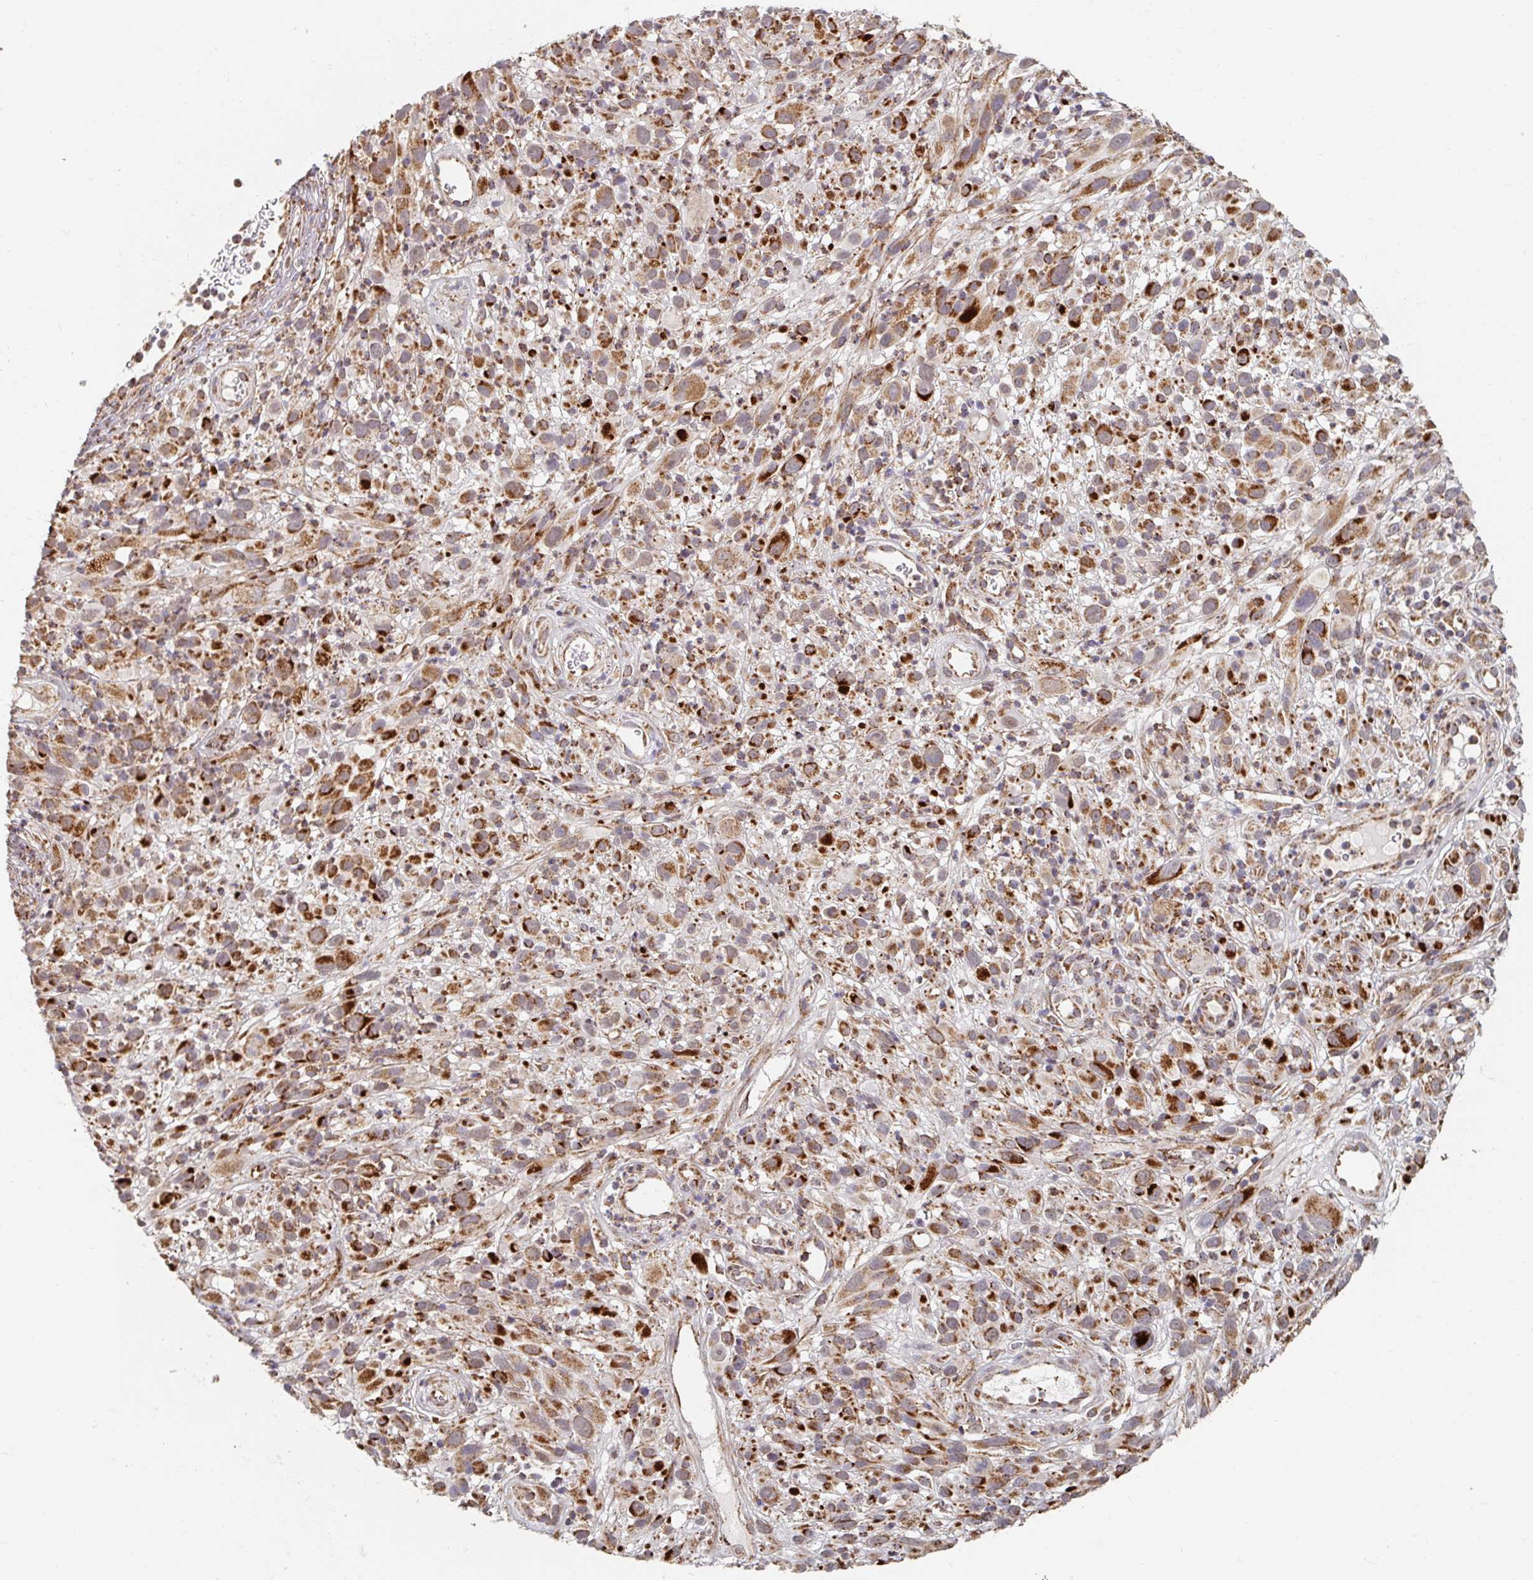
{"staining": {"intensity": "moderate", "quantity": ">75%", "location": "cytoplasmic/membranous"}, "tissue": "melanoma", "cell_type": "Tumor cells", "image_type": "cancer", "snomed": [{"axis": "morphology", "description": "Malignant melanoma, NOS"}, {"axis": "topography", "description": "Skin"}], "caption": "A micrograph of malignant melanoma stained for a protein reveals moderate cytoplasmic/membranous brown staining in tumor cells.", "gene": "MAVS", "patient": {"sex": "male", "age": 68}}